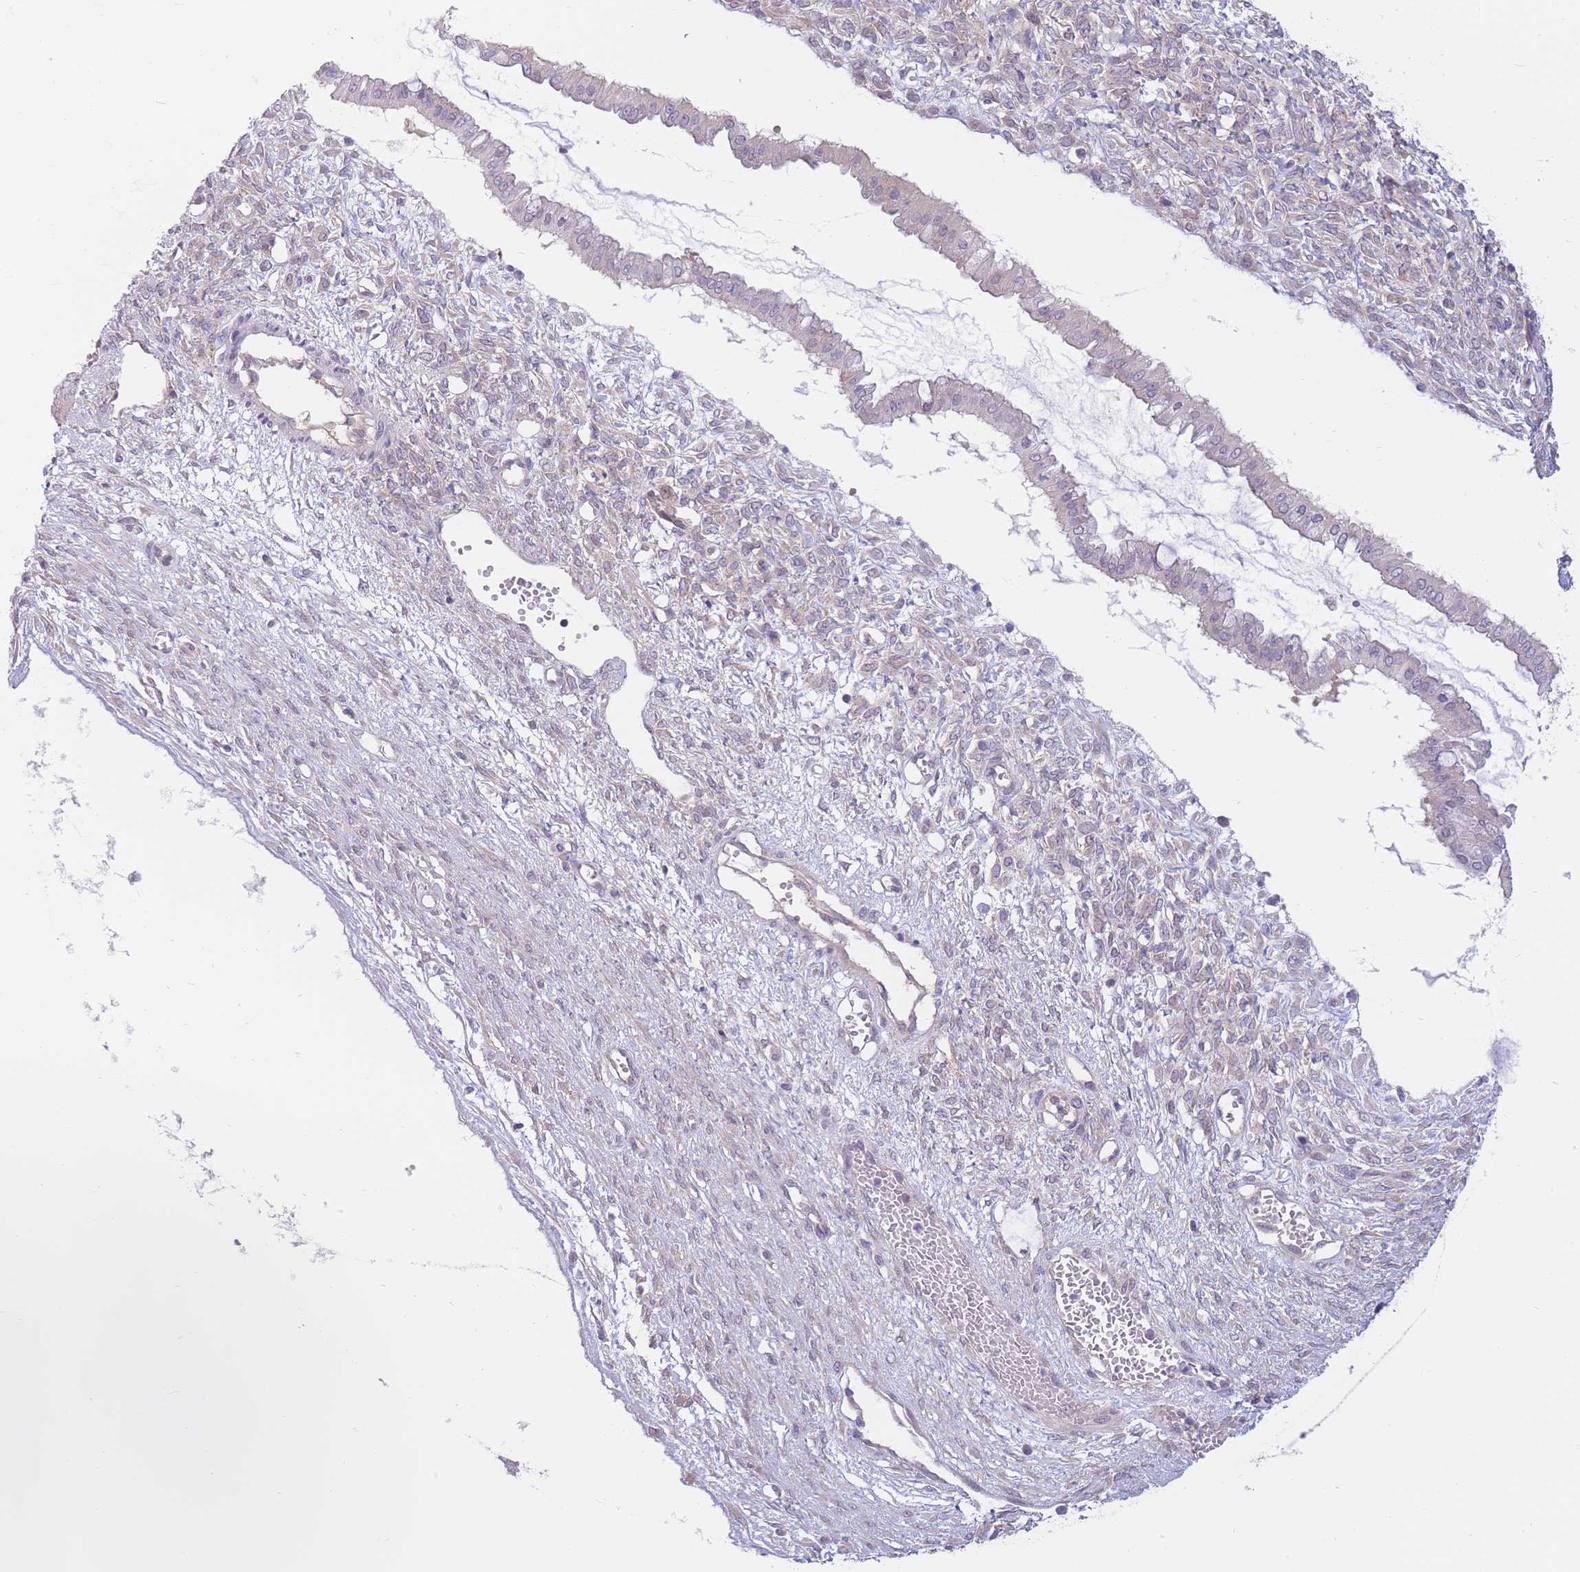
{"staining": {"intensity": "weak", "quantity": "<25%", "location": "cytoplasmic/membranous"}, "tissue": "ovarian cancer", "cell_type": "Tumor cells", "image_type": "cancer", "snomed": [{"axis": "morphology", "description": "Cystadenocarcinoma, mucinous, NOS"}, {"axis": "topography", "description": "Ovary"}], "caption": "This is an immunohistochemistry (IHC) histopathology image of human mucinous cystadenocarcinoma (ovarian). There is no staining in tumor cells.", "gene": "PFDN6", "patient": {"sex": "female", "age": 73}}